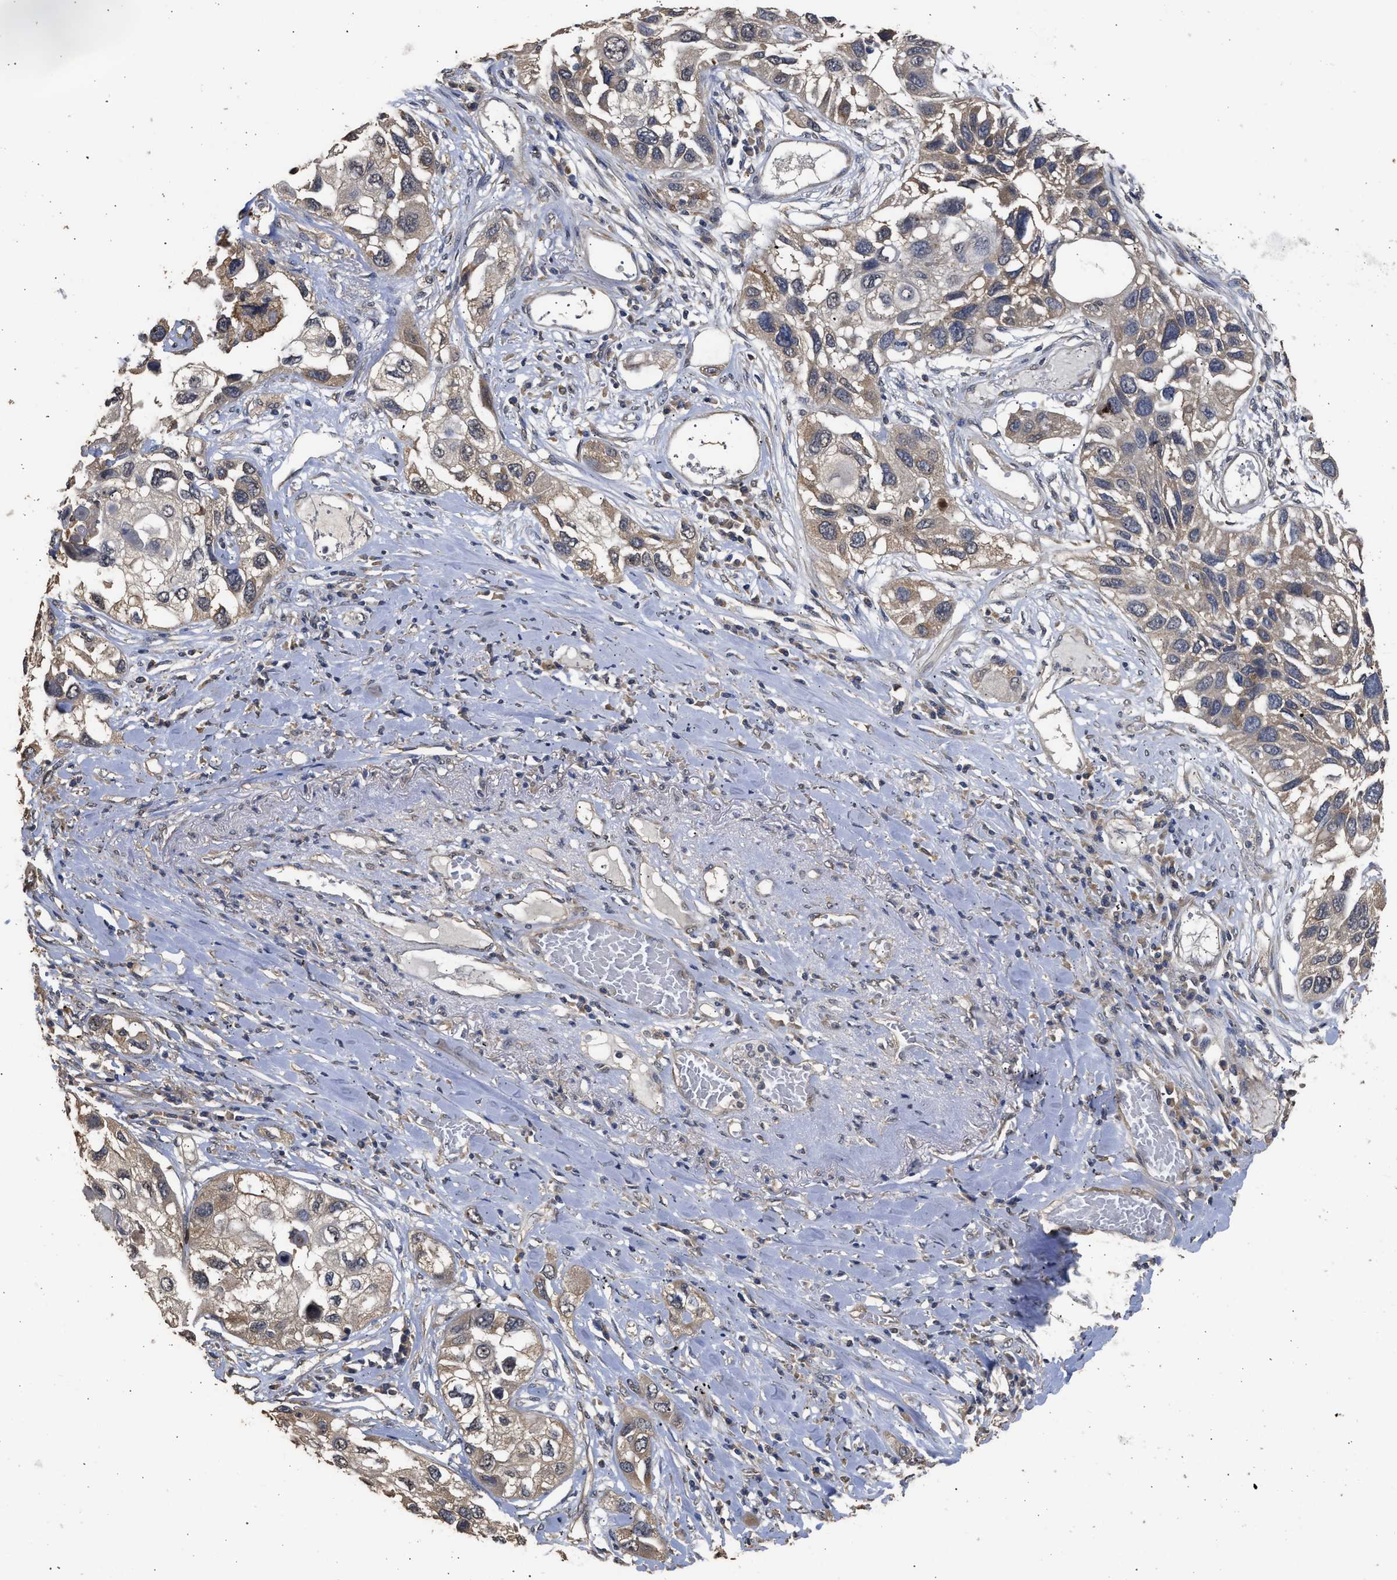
{"staining": {"intensity": "weak", "quantity": ">75%", "location": "cytoplasmic/membranous"}, "tissue": "lung cancer", "cell_type": "Tumor cells", "image_type": "cancer", "snomed": [{"axis": "morphology", "description": "Squamous cell carcinoma, NOS"}, {"axis": "topography", "description": "Lung"}], "caption": "Protein staining reveals weak cytoplasmic/membranous expression in approximately >75% of tumor cells in lung cancer. (brown staining indicates protein expression, while blue staining denotes nuclei).", "gene": "SPINT2", "patient": {"sex": "male", "age": 71}}